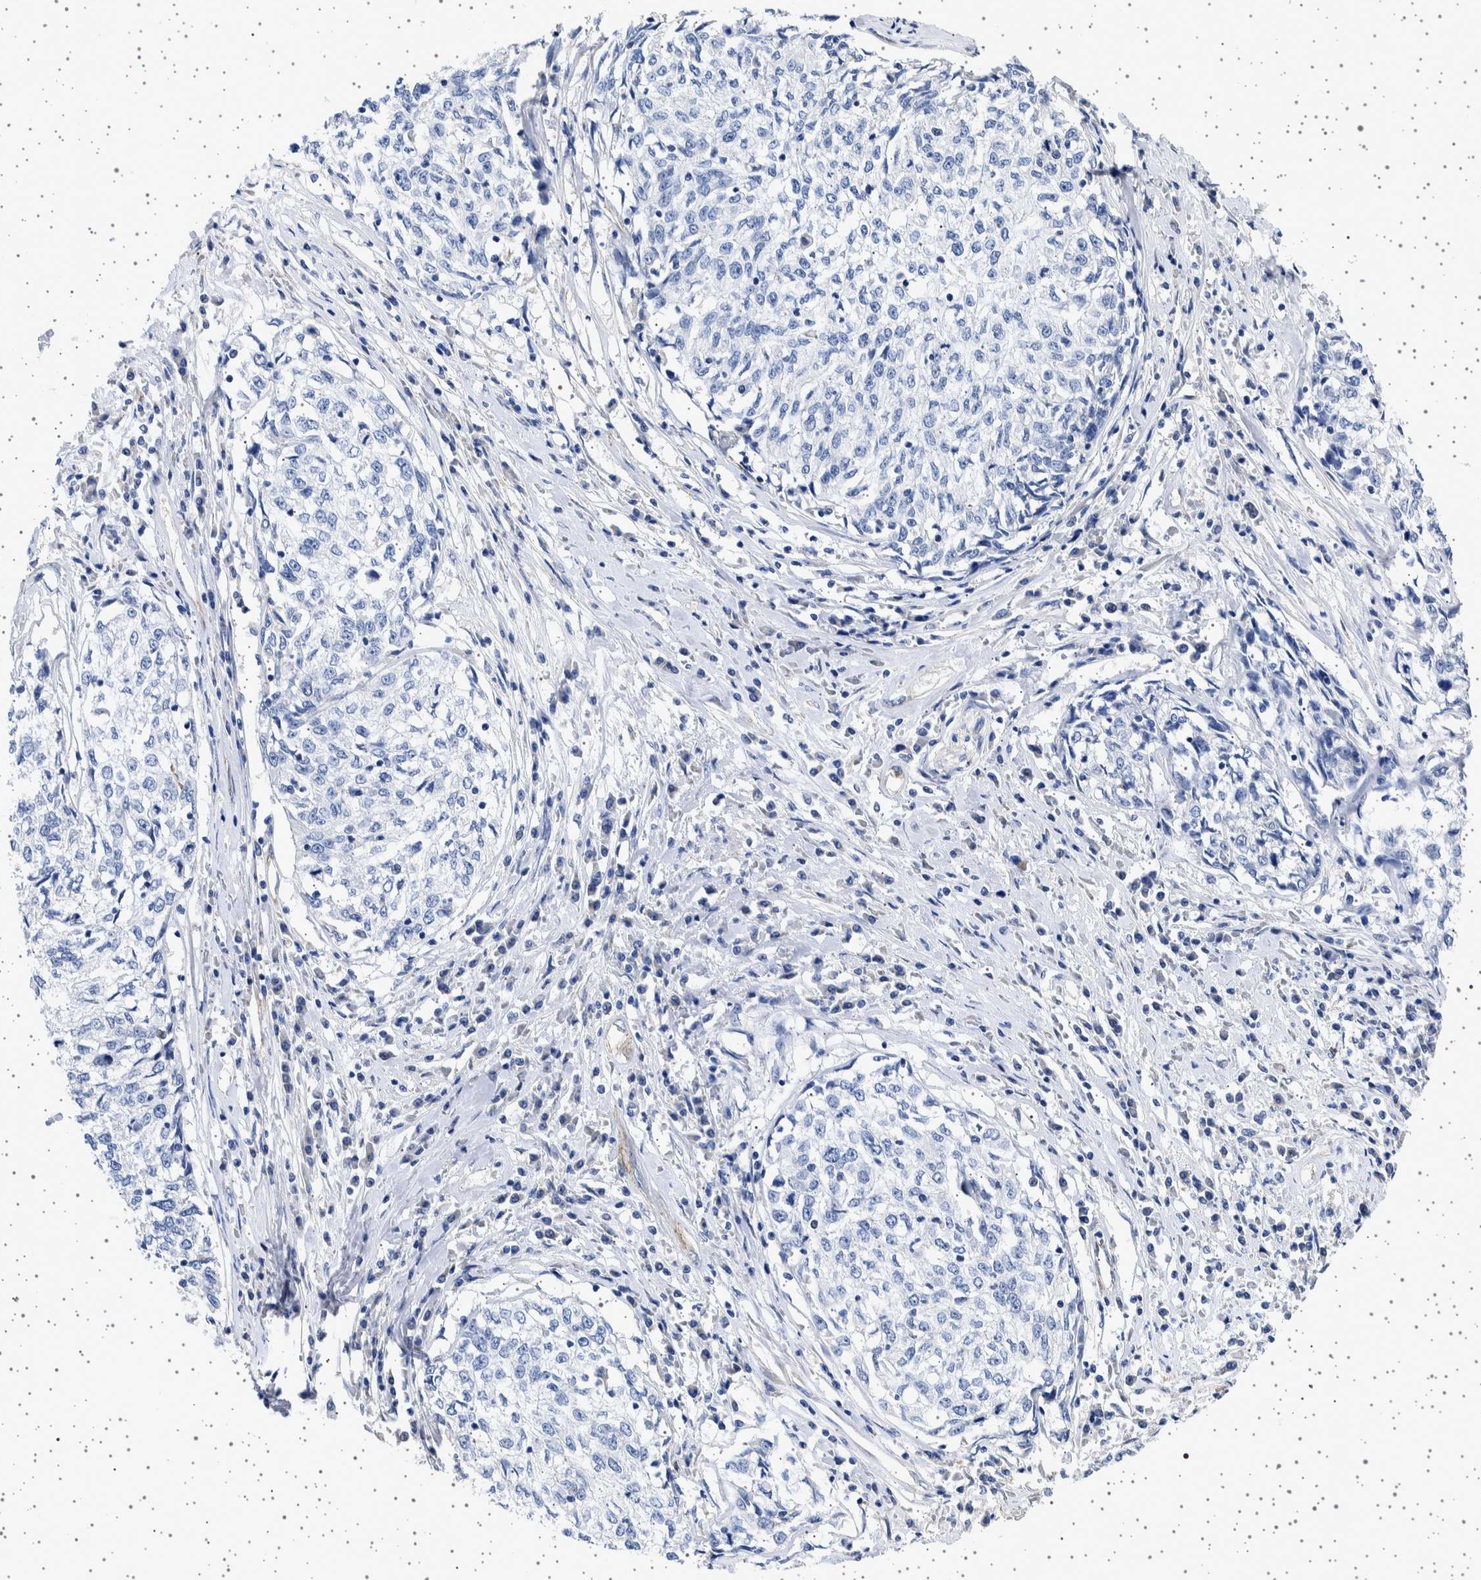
{"staining": {"intensity": "negative", "quantity": "none", "location": "none"}, "tissue": "cervical cancer", "cell_type": "Tumor cells", "image_type": "cancer", "snomed": [{"axis": "morphology", "description": "Squamous cell carcinoma, NOS"}, {"axis": "topography", "description": "Cervix"}], "caption": "Immunohistochemical staining of human squamous cell carcinoma (cervical) demonstrates no significant staining in tumor cells.", "gene": "SEPTIN4", "patient": {"sex": "female", "age": 57}}